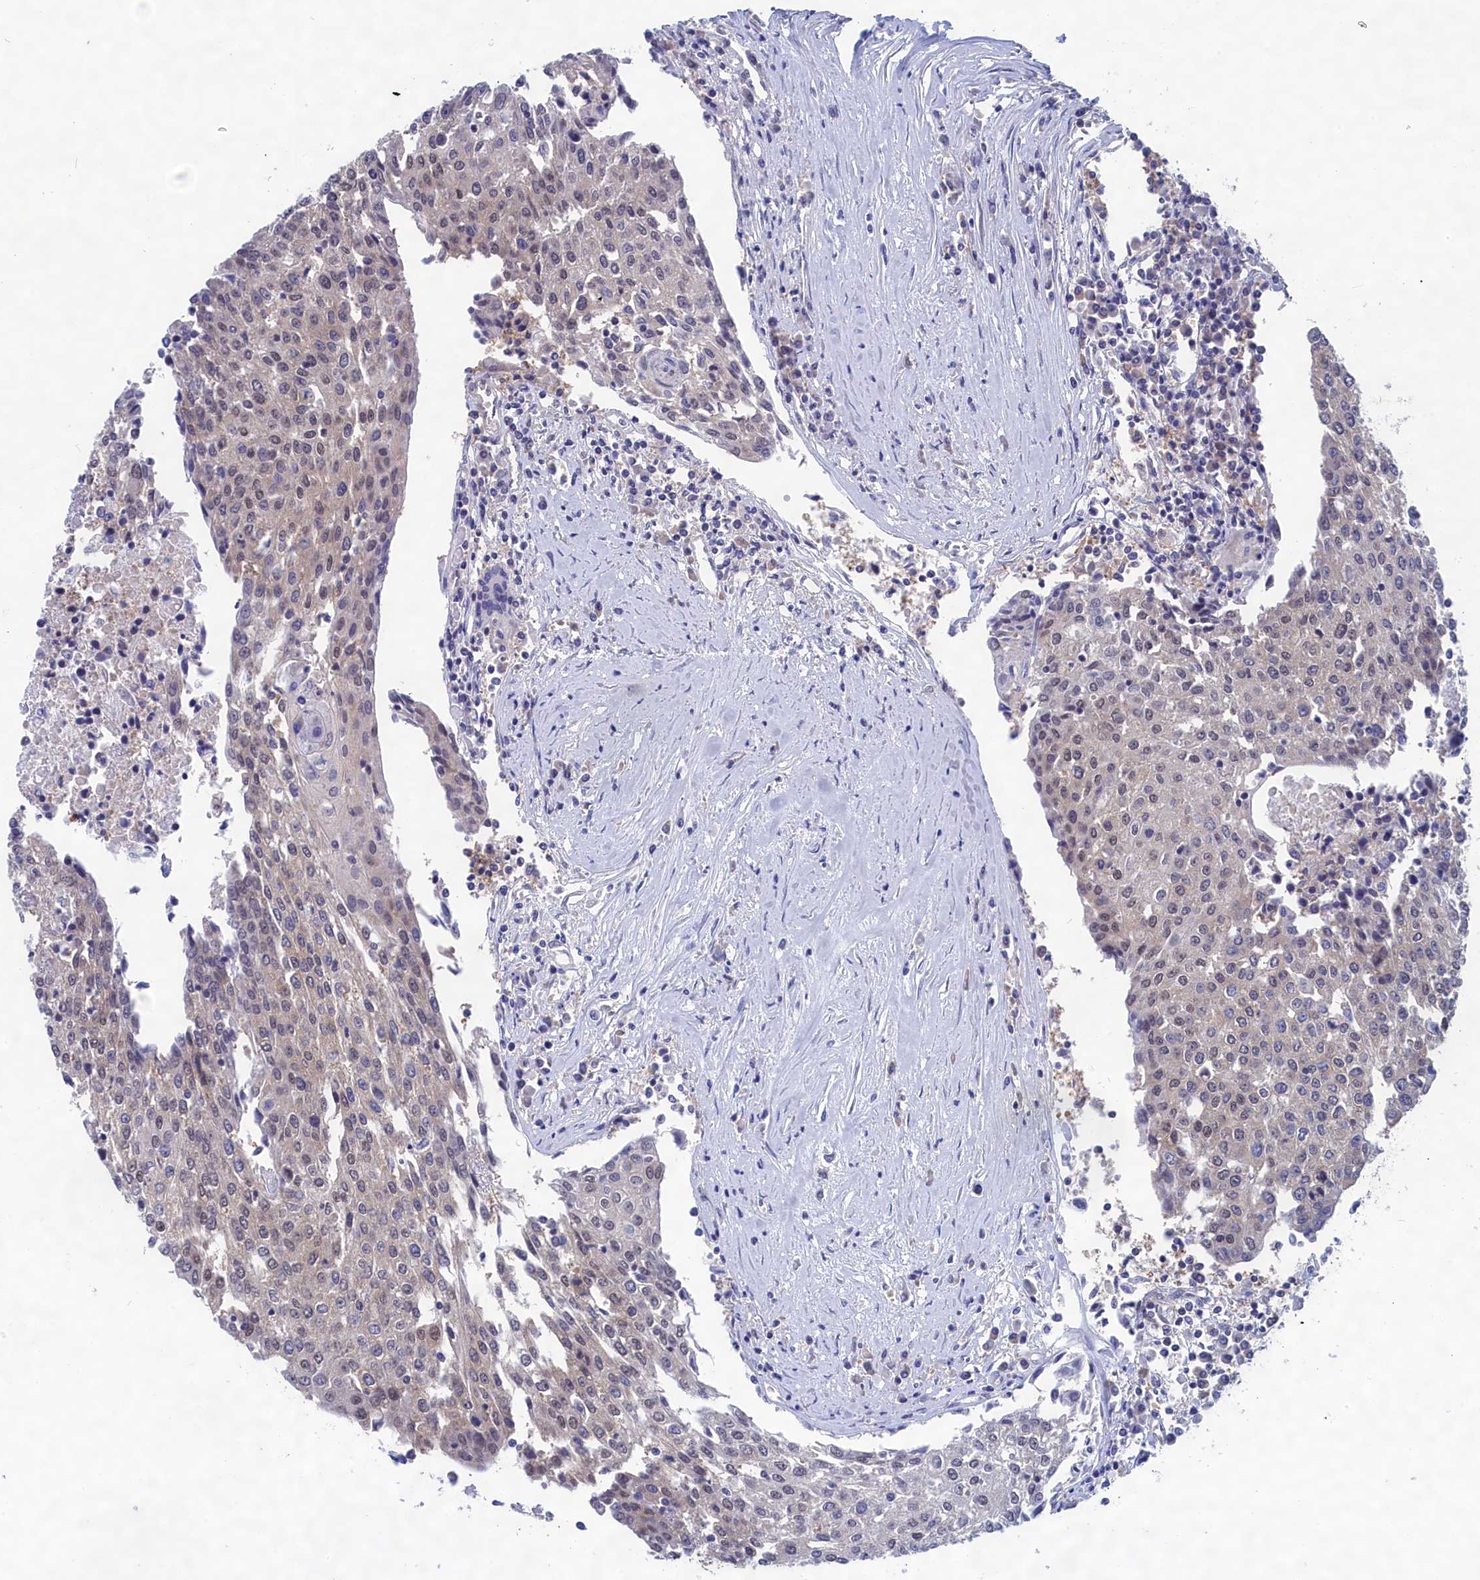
{"staining": {"intensity": "negative", "quantity": "none", "location": "none"}, "tissue": "urothelial cancer", "cell_type": "Tumor cells", "image_type": "cancer", "snomed": [{"axis": "morphology", "description": "Urothelial carcinoma, High grade"}, {"axis": "topography", "description": "Urinary bladder"}], "caption": "Immunohistochemistry micrograph of urothelial carcinoma (high-grade) stained for a protein (brown), which displays no staining in tumor cells.", "gene": "PGP", "patient": {"sex": "female", "age": 85}}